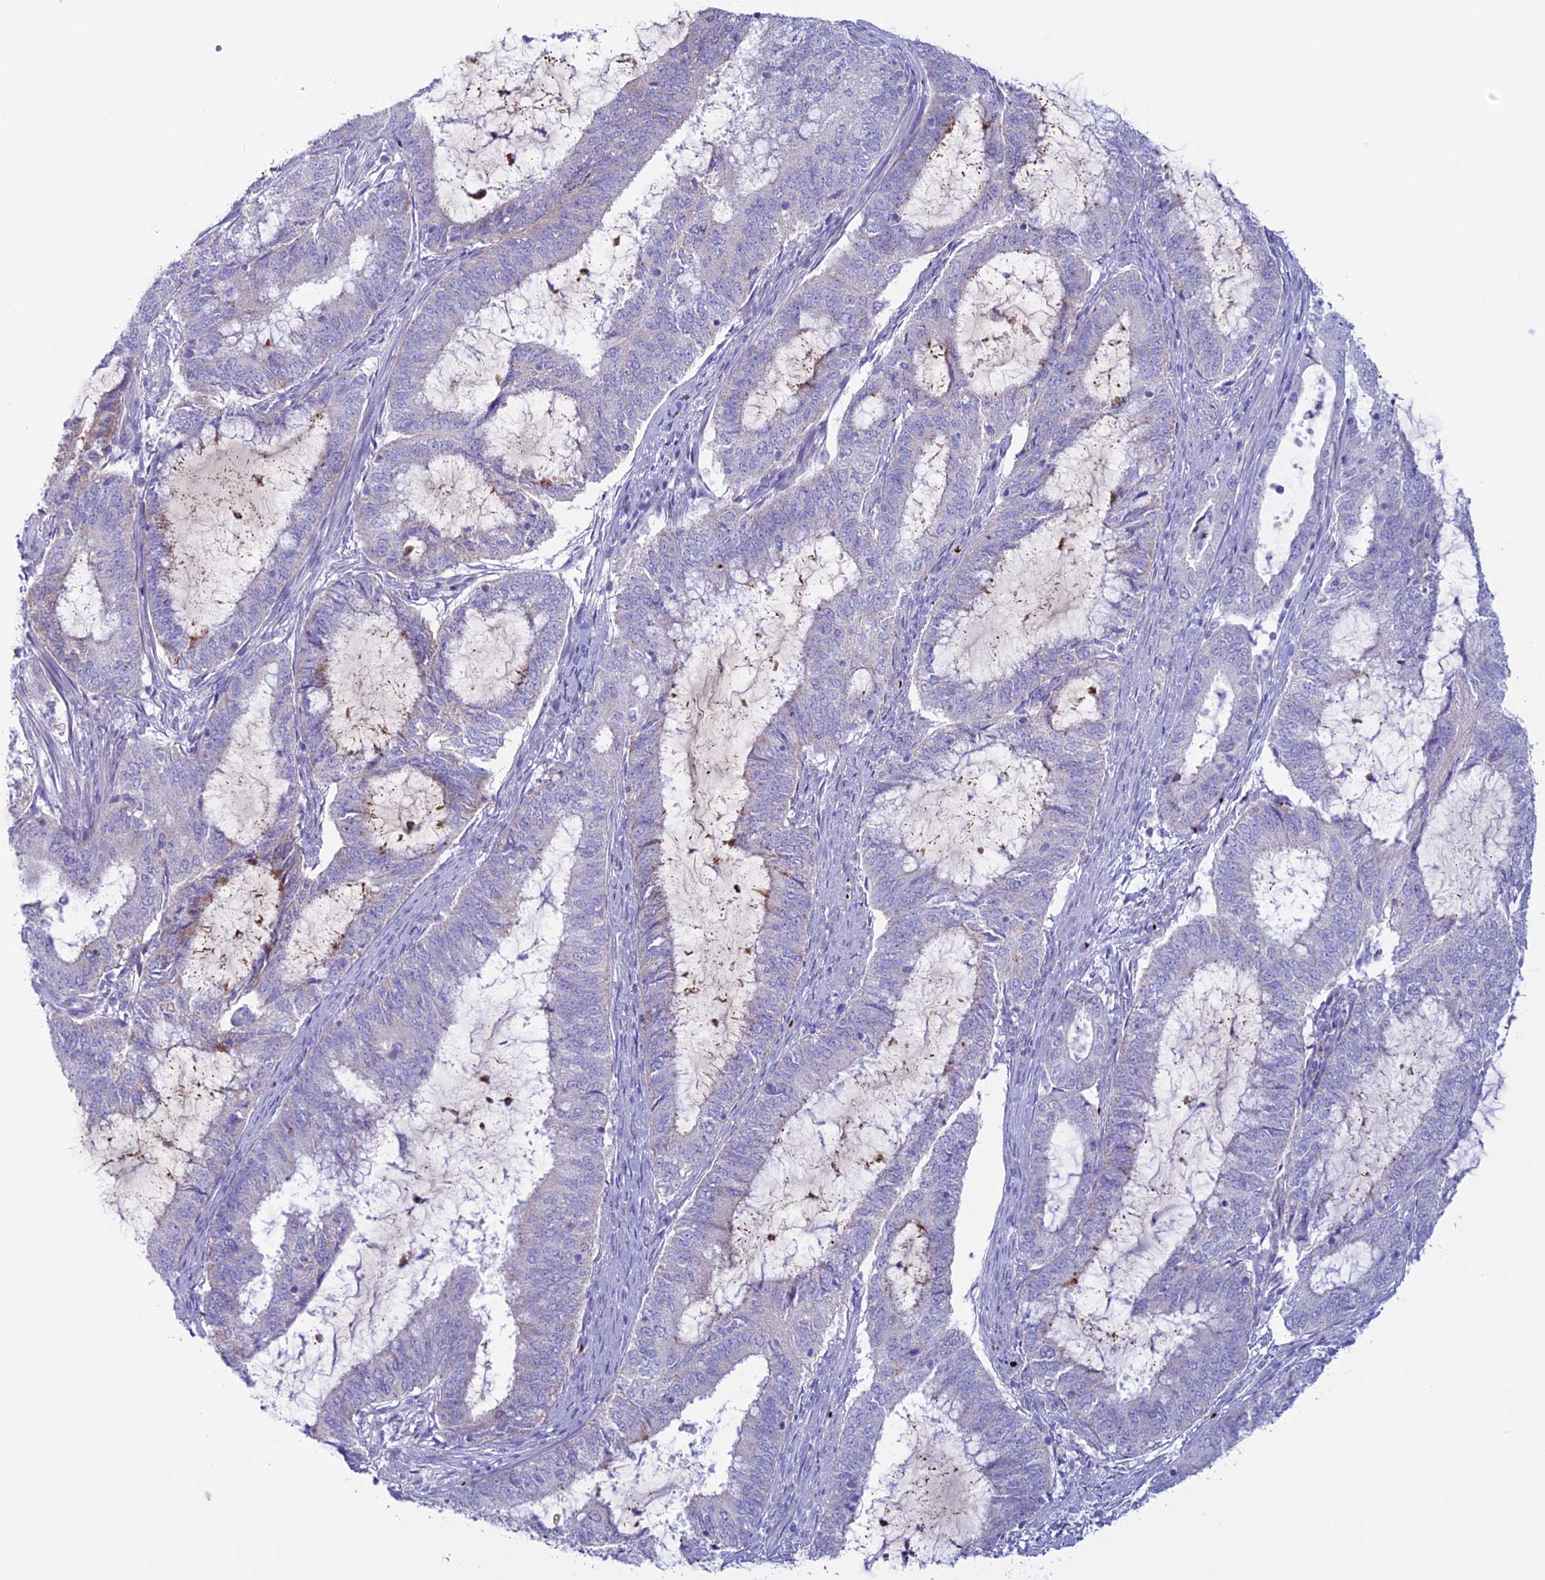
{"staining": {"intensity": "negative", "quantity": "none", "location": "none"}, "tissue": "endometrial cancer", "cell_type": "Tumor cells", "image_type": "cancer", "snomed": [{"axis": "morphology", "description": "Adenocarcinoma, NOS"}, {"axis": "topography", "description": "Endometrium"}], "caption": "This is a micrograph of IHC staining of endometrial cancer (adenocarcinoma), which shows no positivity in tumor cells.", "gene": "C21orf140", "patient": {"sex": "female", "age": 51}}